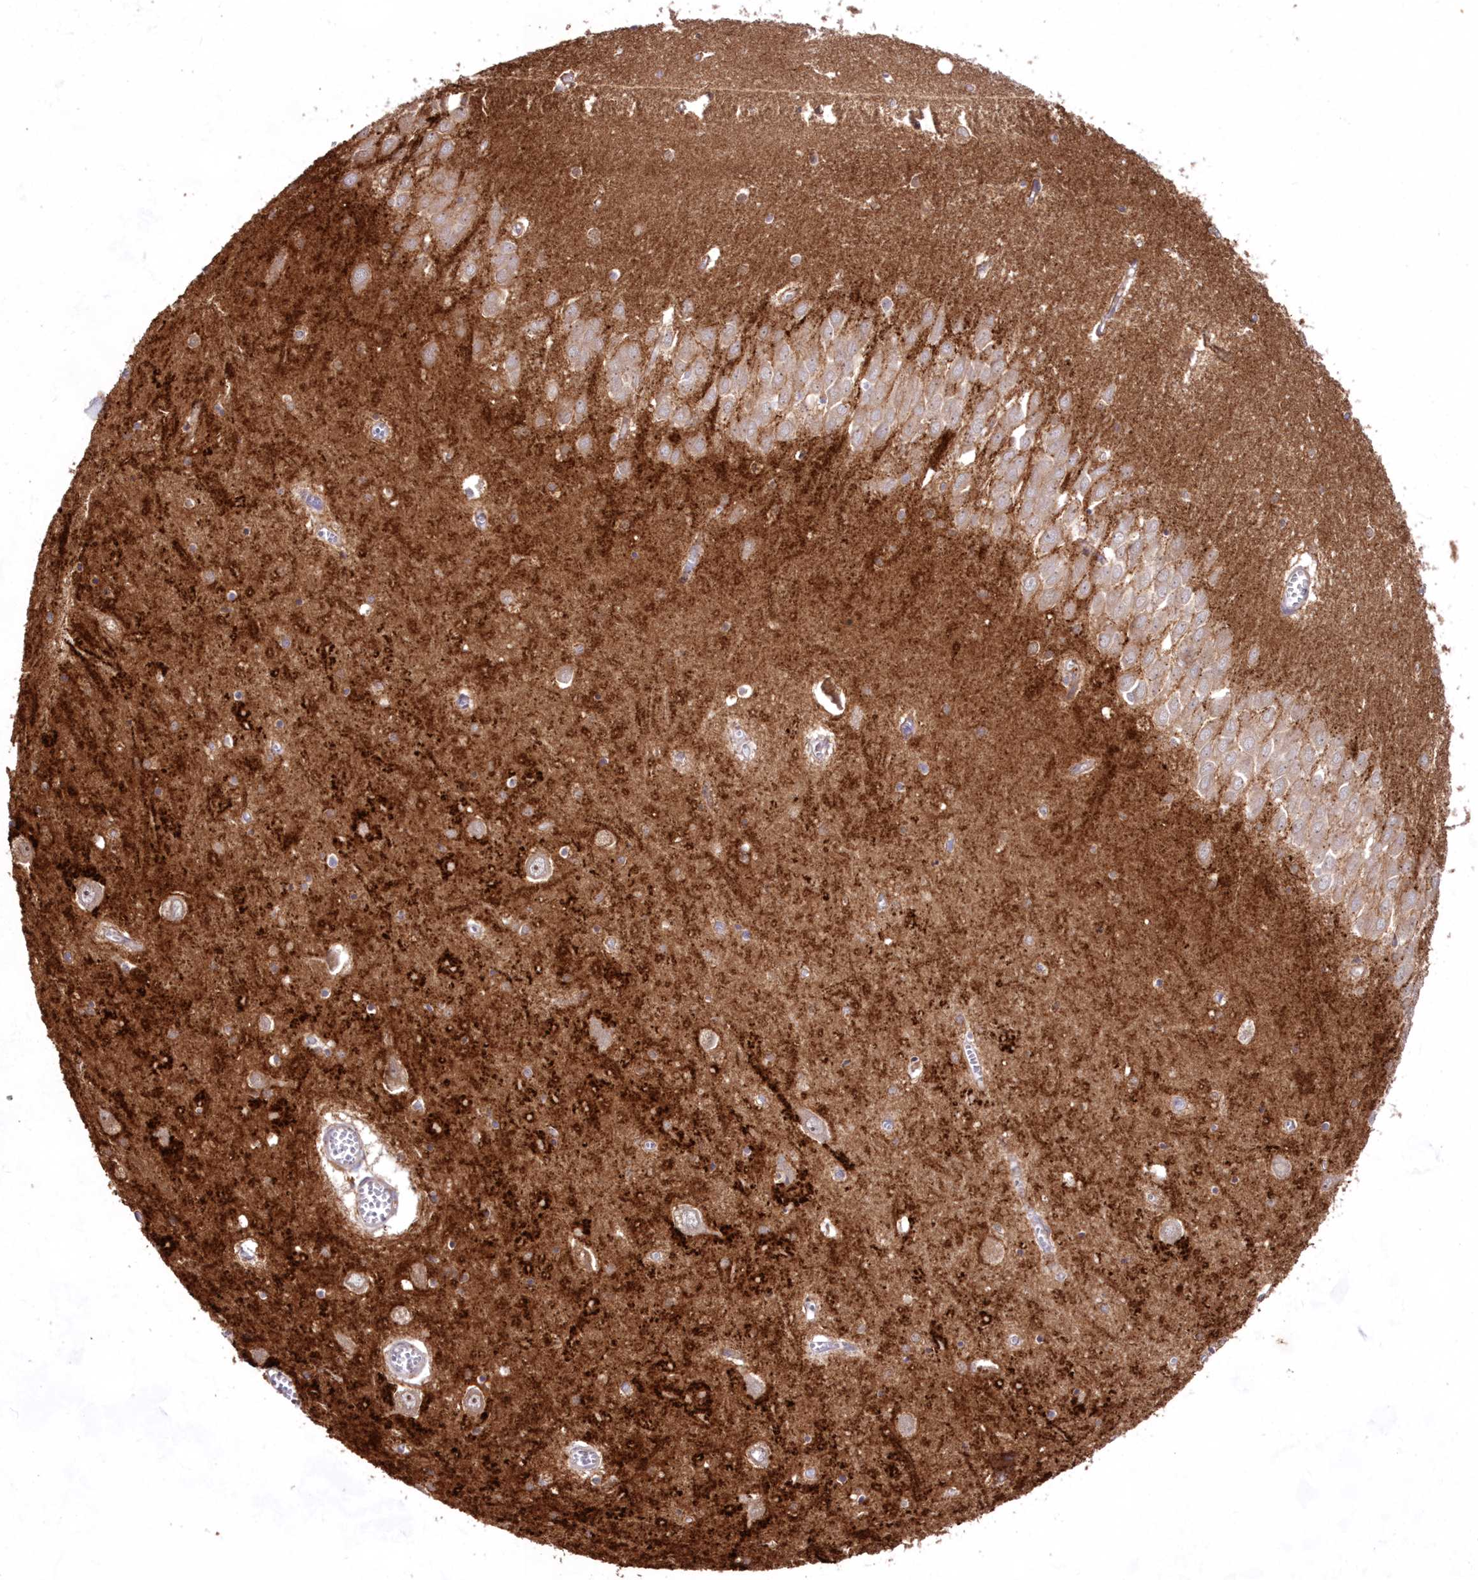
{"staining": {"intensity": "moderate", "quantity": "25%-75%", "location": "cytoplasmic/membranous"}, "tissue": "hippocampus", "cell_type": "Glial cells", "image_type": "normal", "snomed": [{"axis": "morphology", "description": "Normal tissue, NOS"}, {"axis": "topography", "description": "Hippocampus"}], "caption": "Normal hippocampus exhibits moderate cytoplasmic/membranous staining in about 25%-75% of glial cells, visualized by immunohistochemistry.", "gene": "HADHB", "patient": {"sex": "male", "age": 70}}